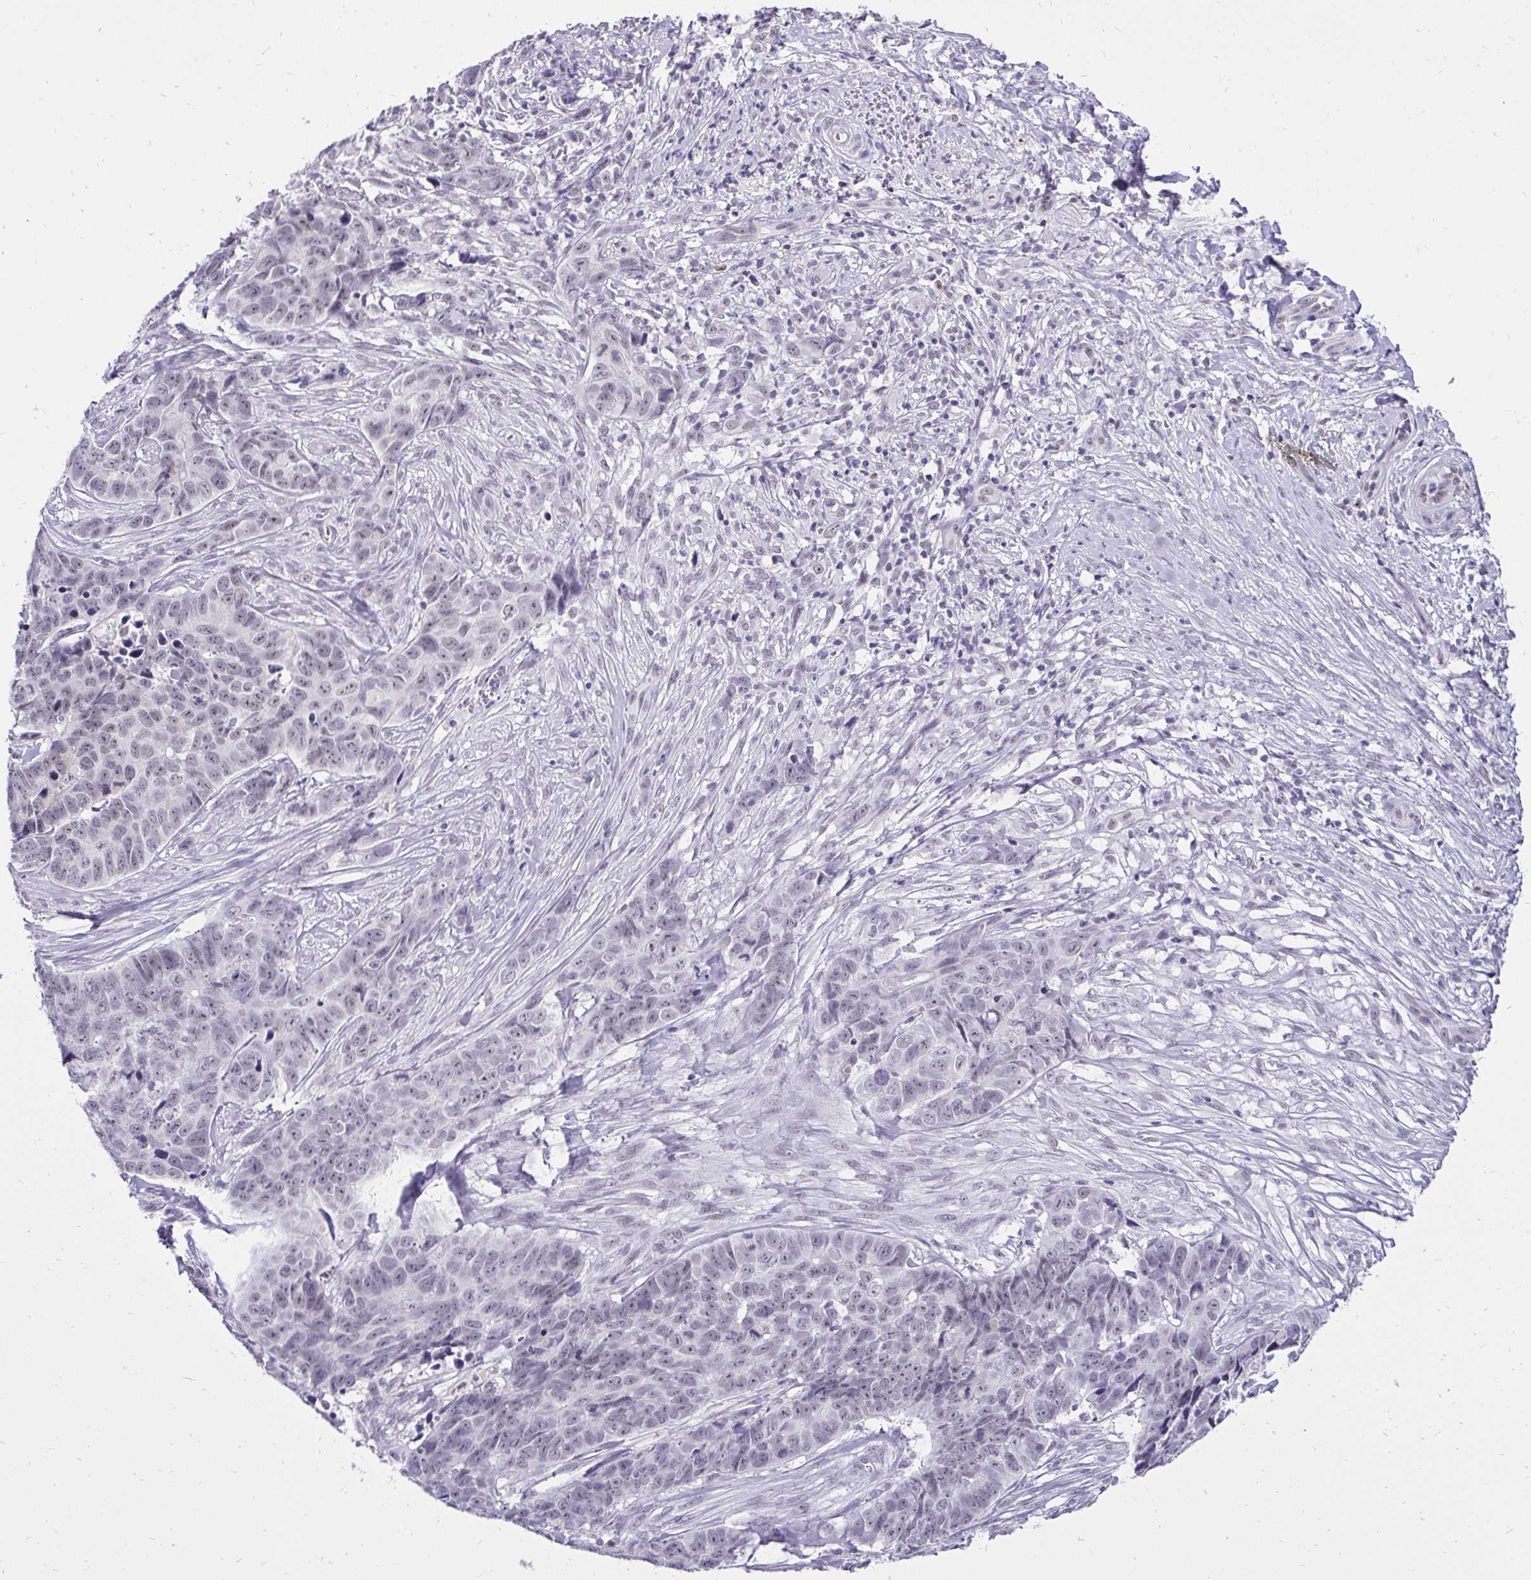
{"staining": {"intensity": "negative", "quantity": "none", "location": "none"}, "tissue": "skin cancer", "cell_type": "Tumor cells", "image_type": "cancer", "snomed": [{"axis": "morphology", "description": "Basal cell carcinoma"}, {"axis": "topography", "description": "Skin"}], "caption": "Tumor cells show no significant positivity in skin cancer. (DAB immunohistochemistry (IHC) with hematoxylin counter stain).", "gene": "ZNF860", "patient": {"sex": "female", "age": 82}}